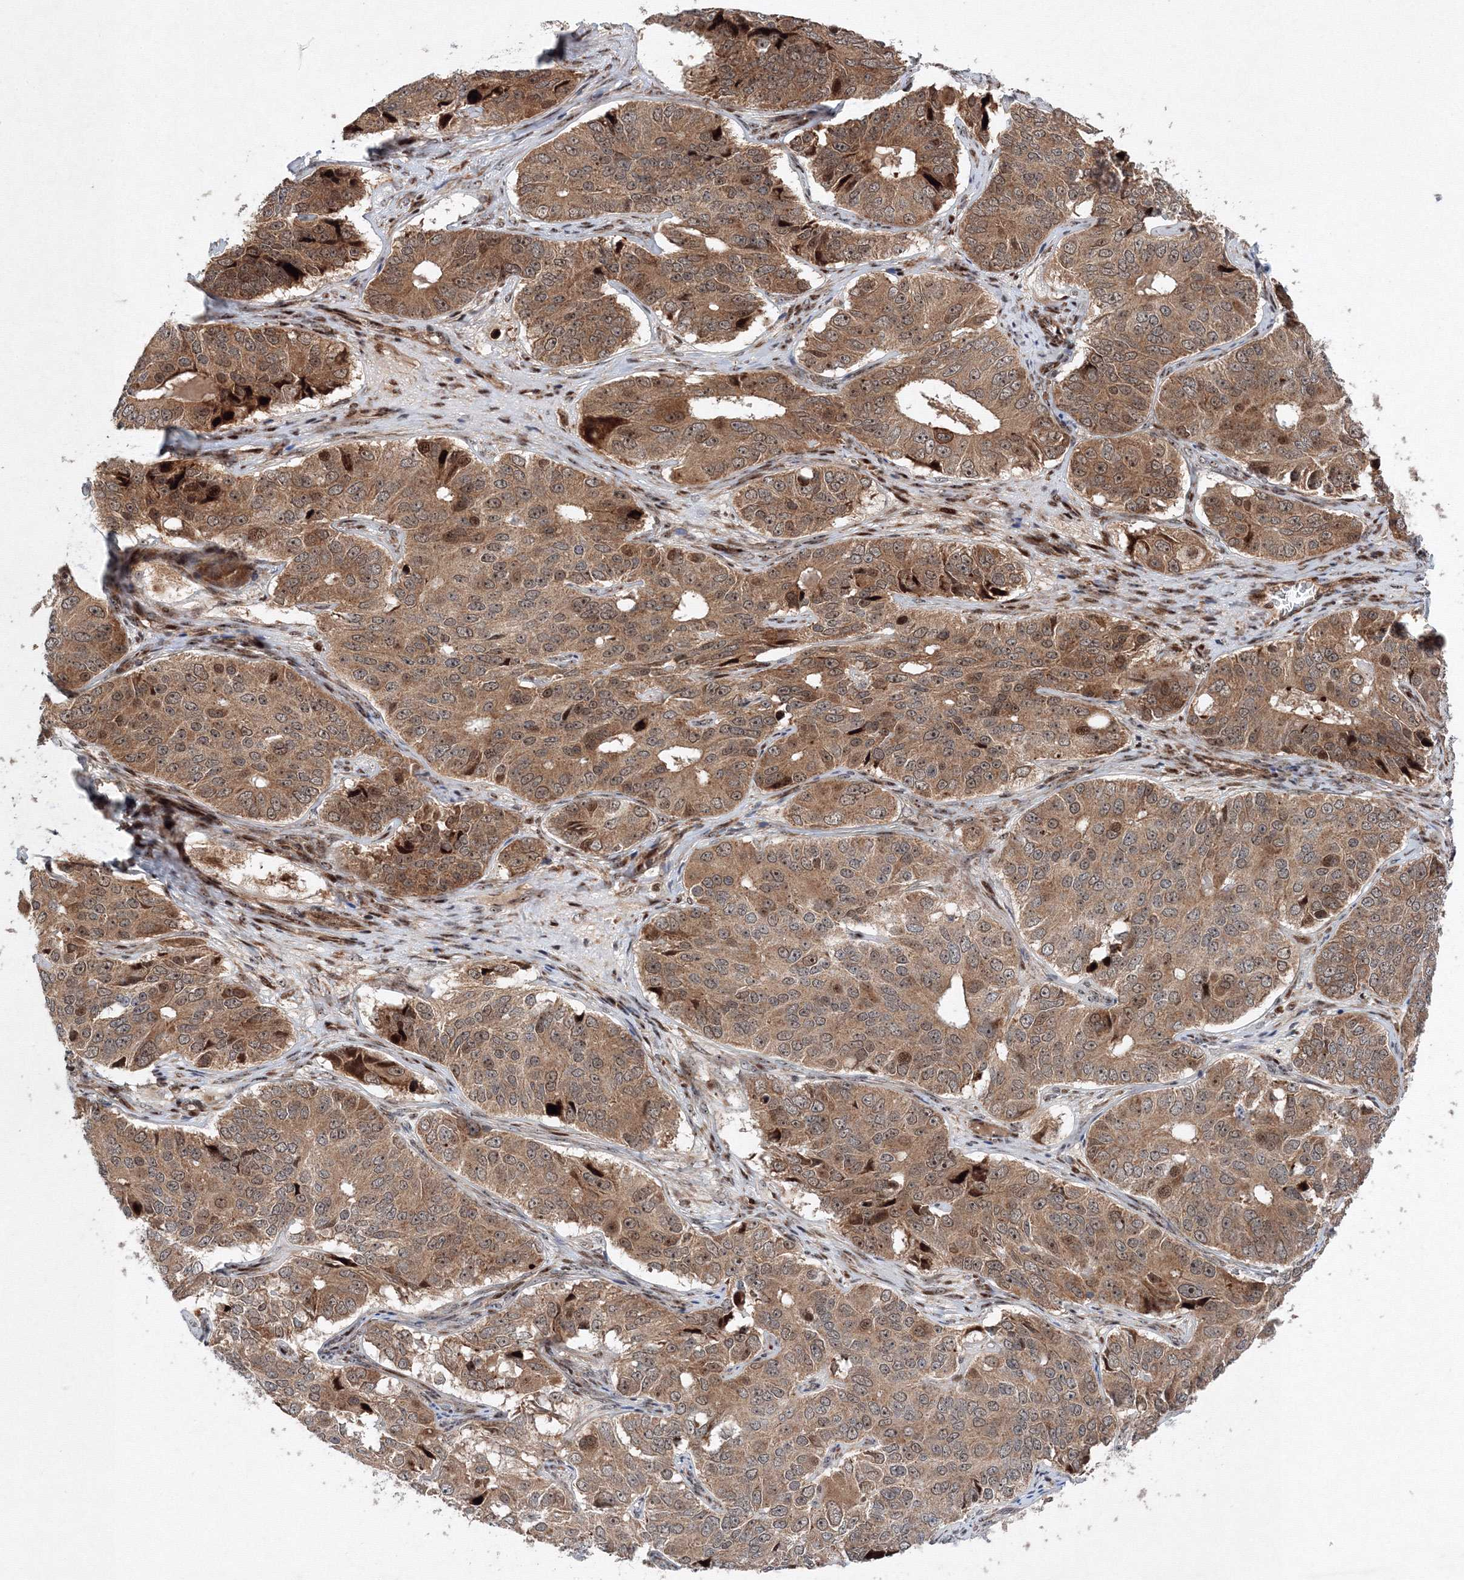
{"staining": {"intensity": "moderate", "quantity": ">75%", "location": "cytoplasmic/membranous,nuclear"}, "tissue": "ovarian cancer", "cell_type": "Tumor cells", "image_type": "cancer", "snomed": [{"axis": "morphology", "description": "Carcinoma, endometroid"}, {"axis": "topography", "description": "Ovary"}], "caption": "Protein analysis of ovarian cancer (endometroid carcinoma) tissue displays moderate cytoplasmic/membranous and nuclear staining in about >75% of tumor cells.", "gene": "ANKAR", "patient": {"sex": "female", "age": 51}}